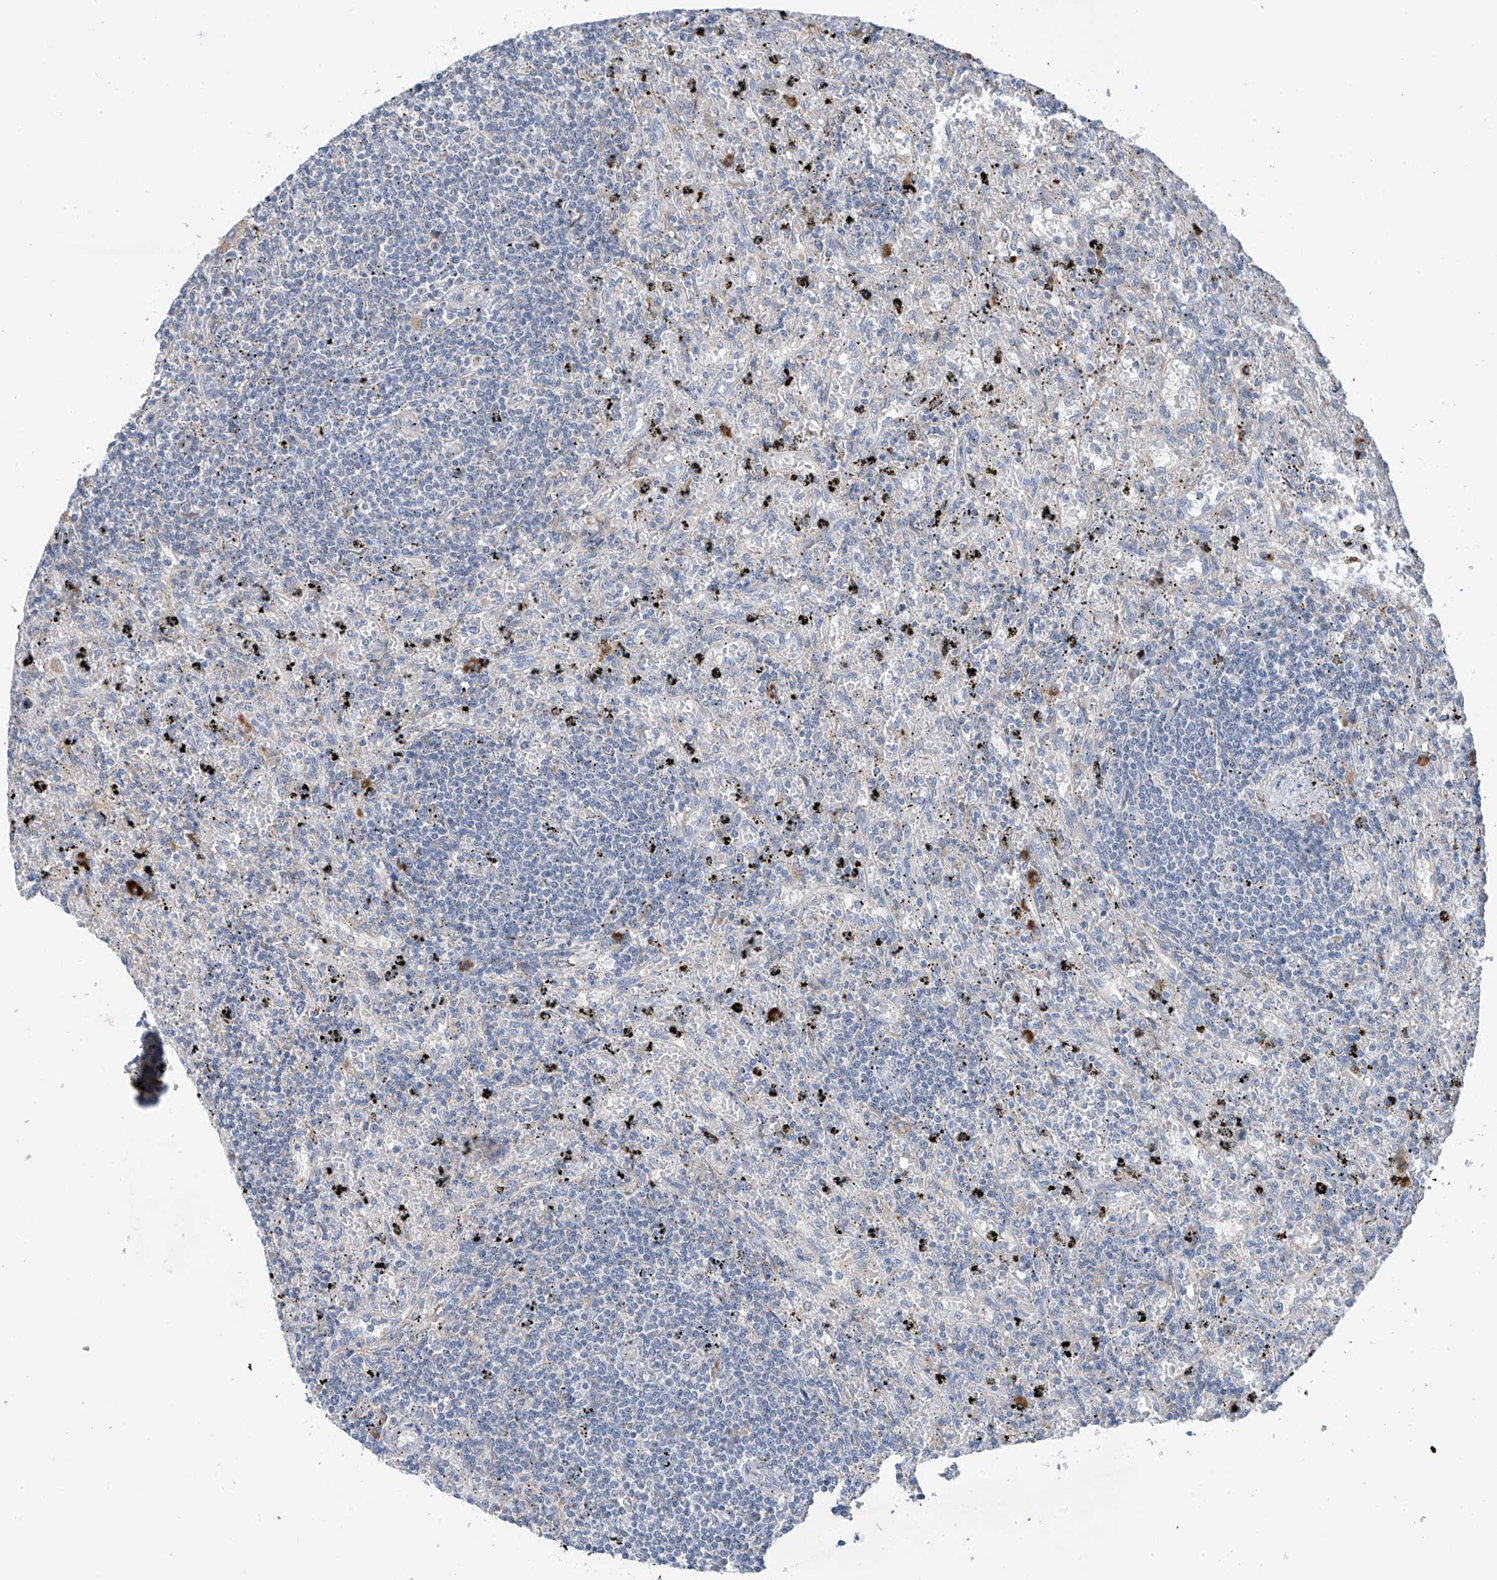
{"staining": {"intensity": "negative", "quantity": "none", "location": "none"}, "tissue": "lymphoma", "cell_type": "Tumor cells", "image_type": "cancer", "snomed": [{"axis": "morphology", "description": "Malignant lymphoma, non-Hodgkin's type, Low grade"}, {"axis": "topography", "description": "Spleen"}], "caption": "High power microscopy photomicrograph of an immunohistochemistry (IHC) image of lymphoma, revealing no significant staining in tumor cells.", "gene": "REC8", "patient": {"sex": "male", "age": 76}}